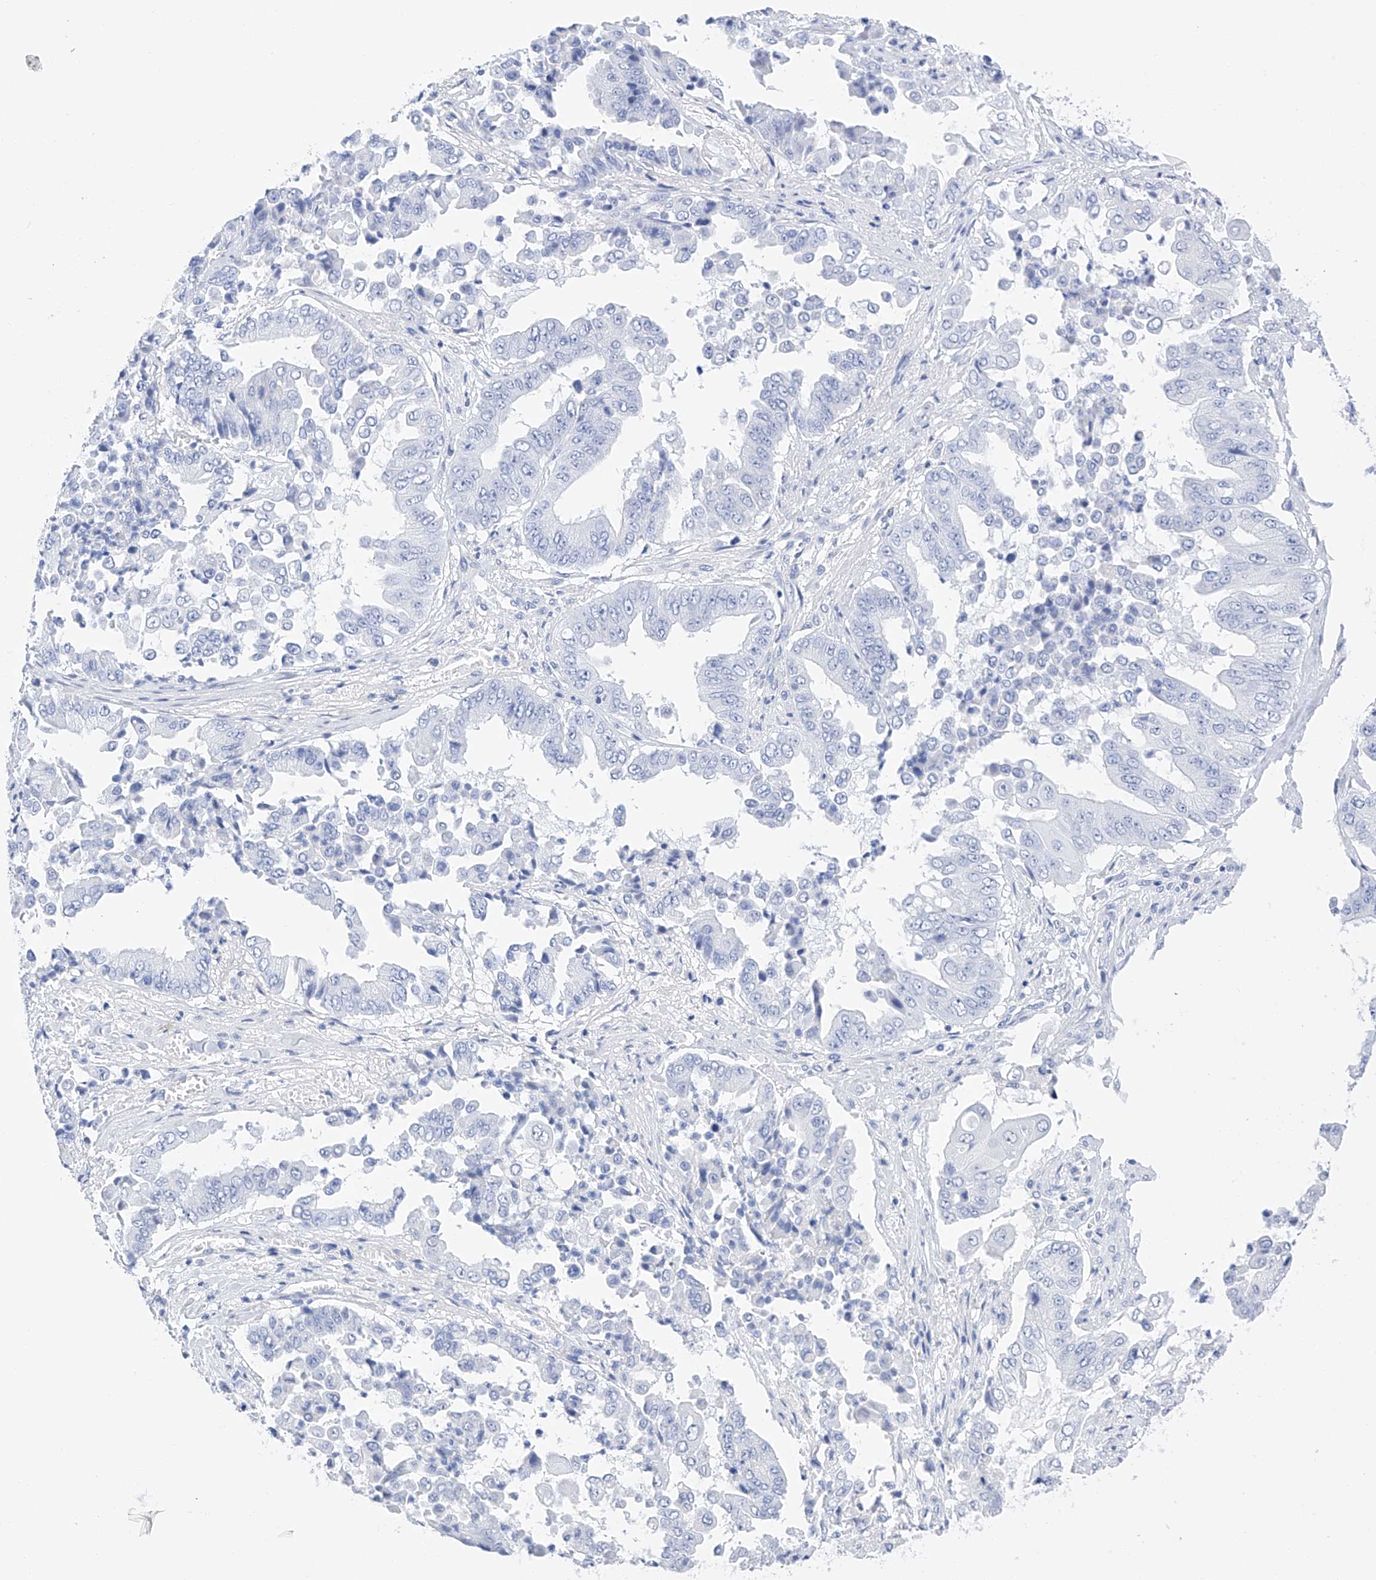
{"staining": {"intensity": "negative", "quantity": "none", "location": "none"}, "tissue": "pancreatic cancer", "cell_type": "Tumor cells", "image_type": "cancer", "snomed": [{"axis": "morphology", "description": "Adenocarcinoma, NOS"}, {"axis": "topography", "description": "Pancreas"}], "caption": "DAB (3,3'-diaminobenzidine) immunohistochemical staining of adenocarcinoma (pancreatic) demonstrates no significant expression in tumor cells.", "gene": "FLG", "patient": {"sex": "female", "age": 77}}